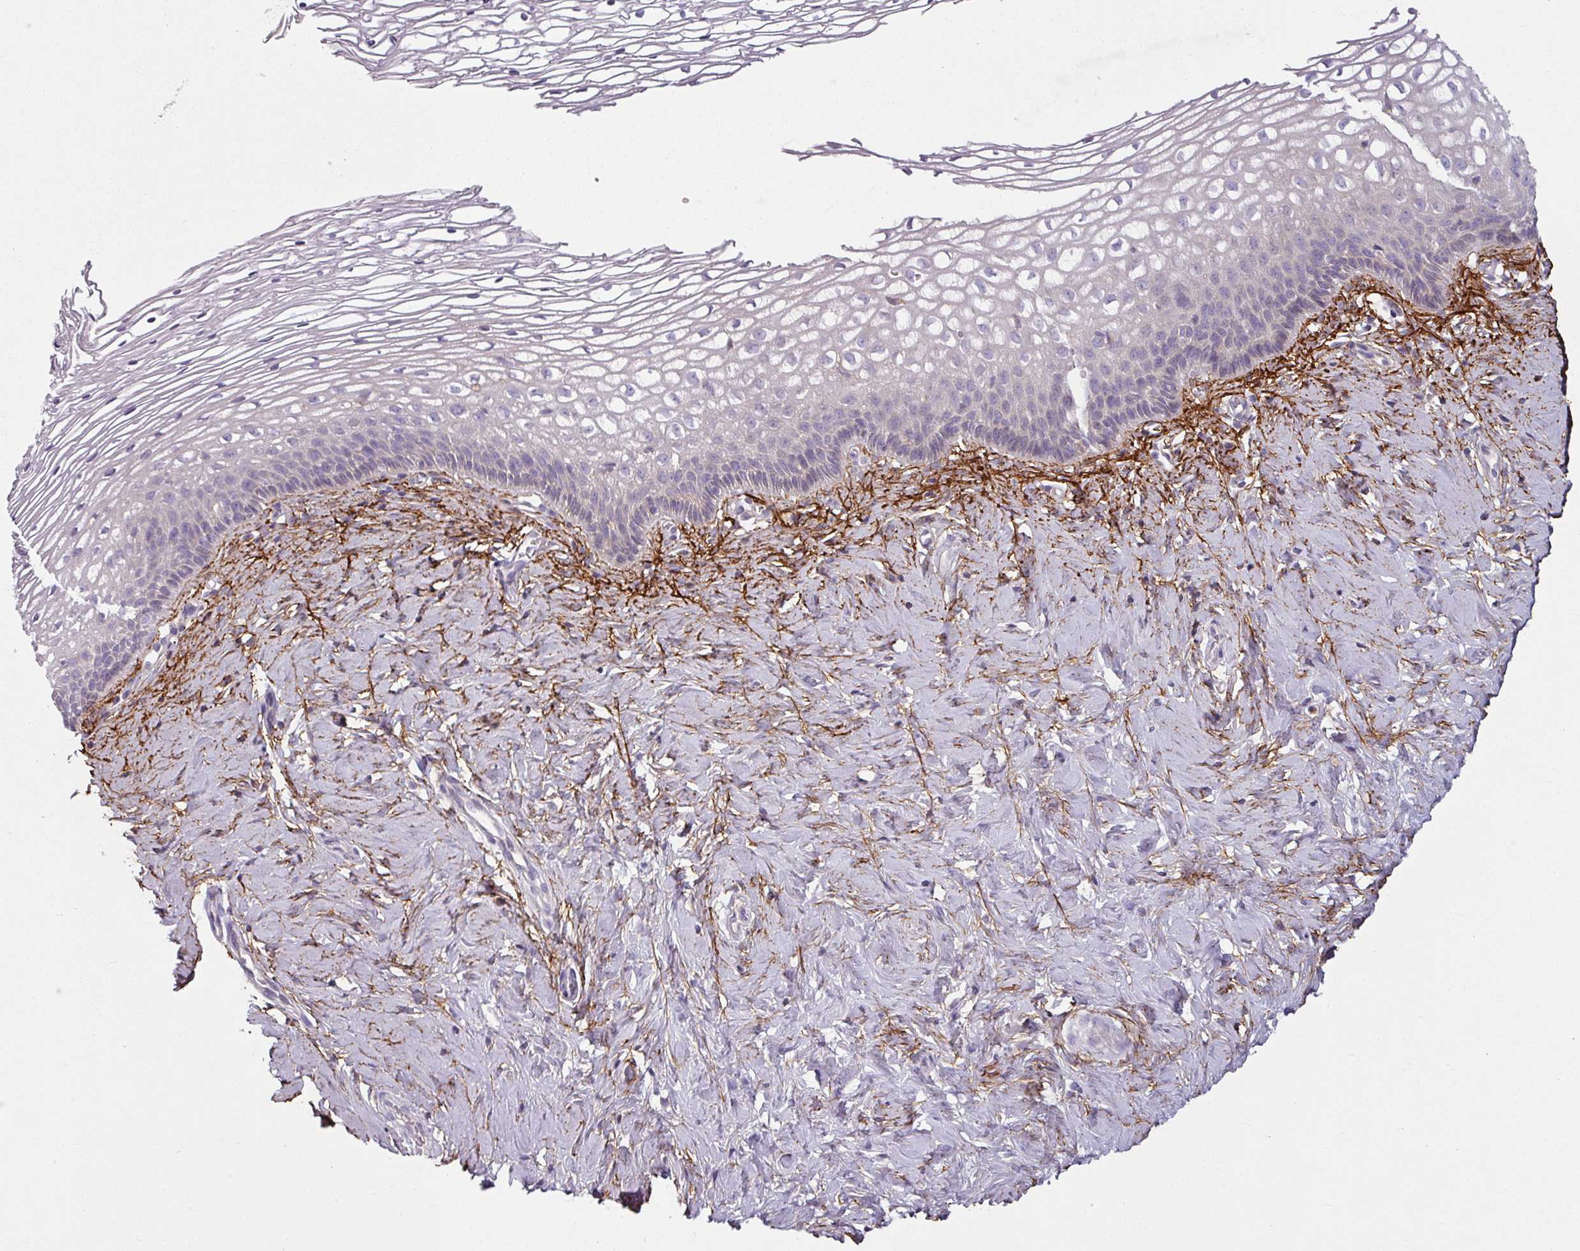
{"staining": {"intensity": "negative", "quantity": "none", "location": "none"}, "tissue": "cervix", "cell_type": "Glandular cells", "image_type": "normal", "snomed": [{"axis": "morphology", "description": "Normal tissue, NOS"}, {"axis": "topography", "description": "Cervix"}], "caption": "IHC image of normal cervix: cervix stained with DAB exhibits no significant protein expression in glandular cells.", "gene": "MTMR14", "patient": {"sex": "female", "age": 36}}